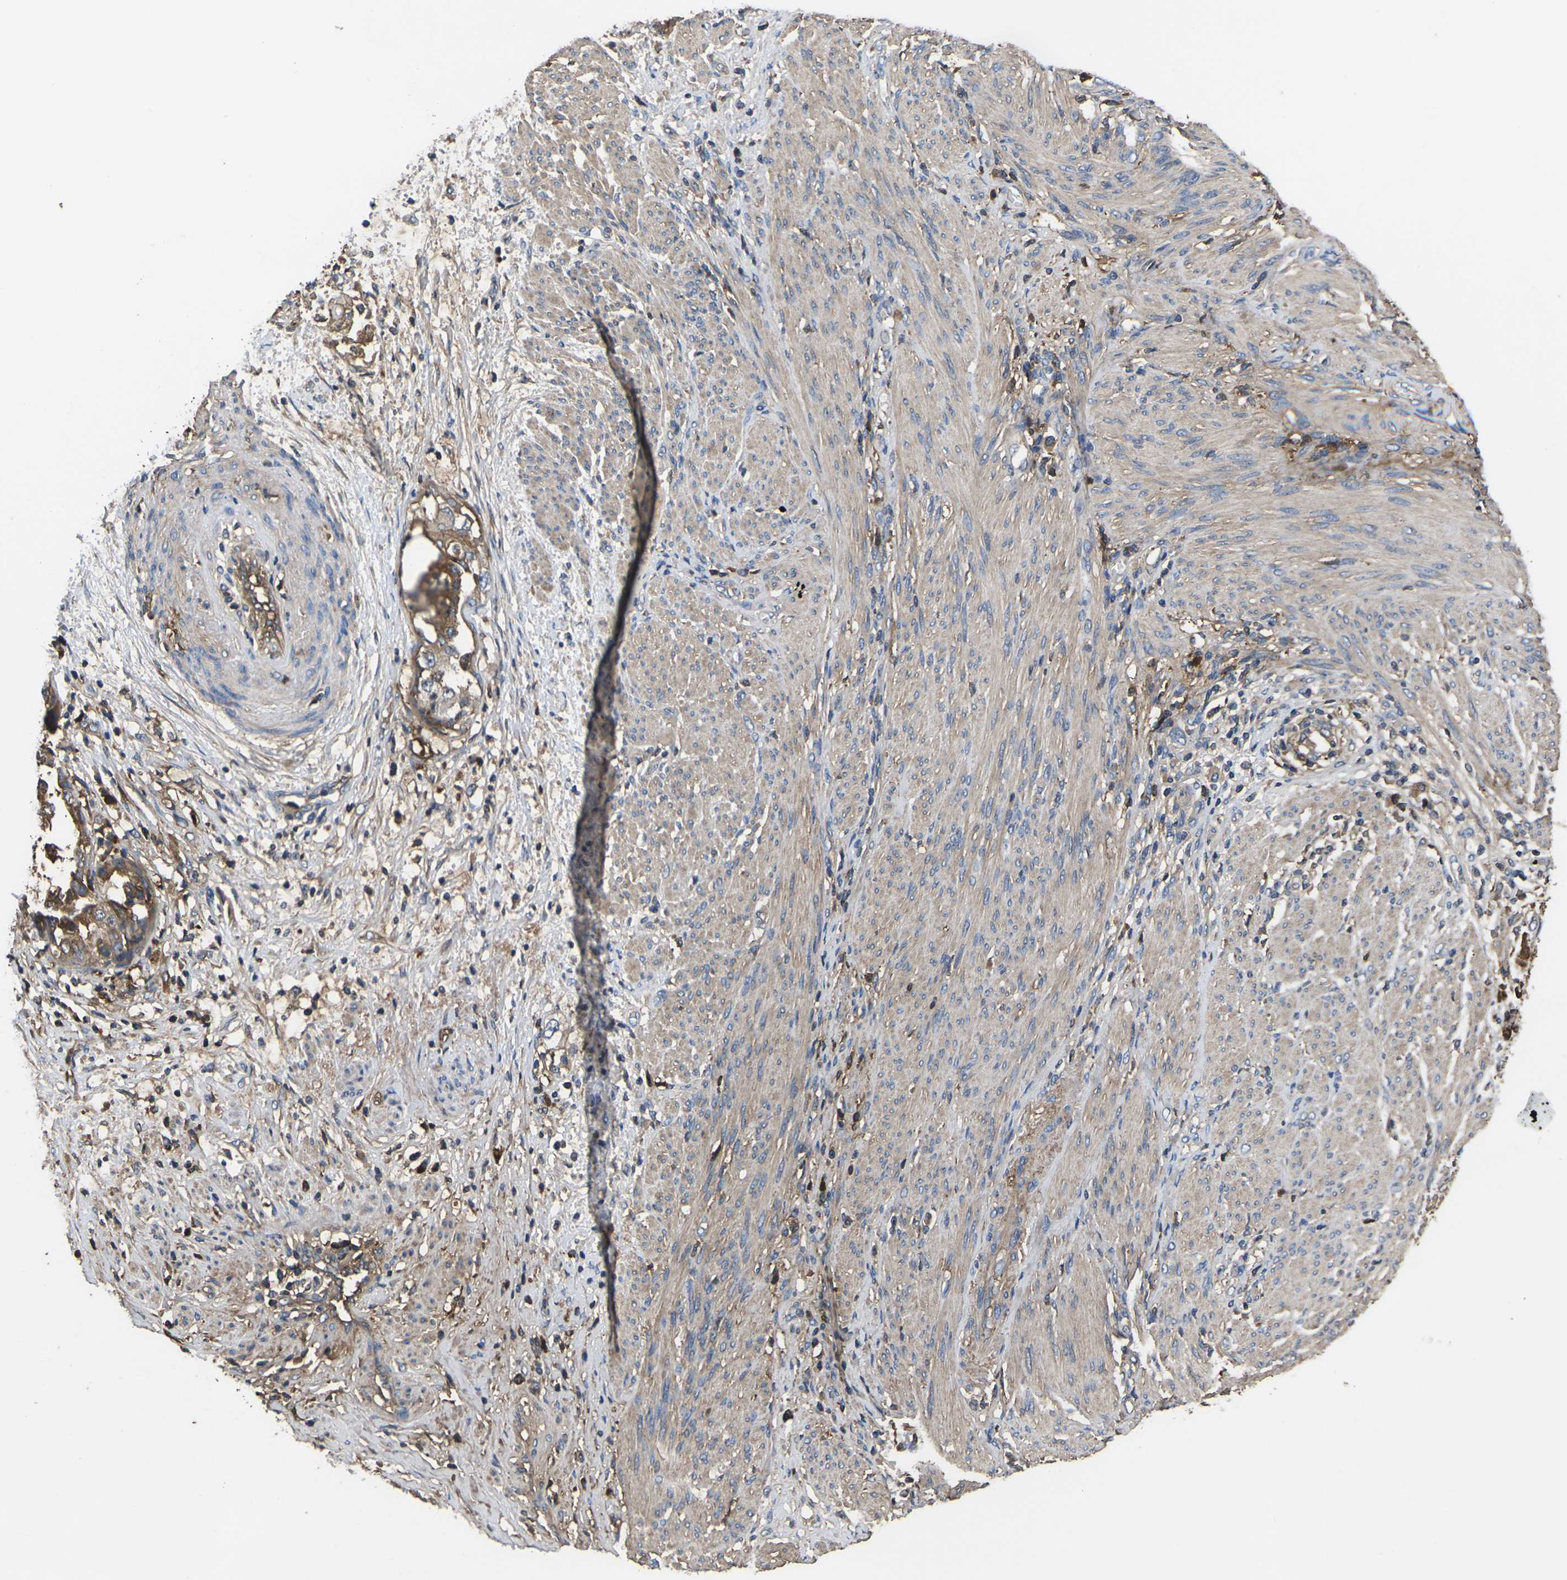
{"staining": {"intensity": "moderate", "quantity": ">75%", "location": "cytoplasmic/membranous"}, "tissue": "endometrial cancer", "cell_type": "Tumor cells", "image_type": "cancer", "snomed": [{"axis": "morphology", "description": "Adenocarcinoma, NOS"}, {"axis": "topography", "description": "Endometrium"}], "caption": "The micrograph displays a brown stain indicating the presence of a protein in the cytoplasmic/membranous of tumor cells in adenocarcinoma (endometrial).", "gene": "HSPG2", "patient": {"sex": "female", "age": 85}}